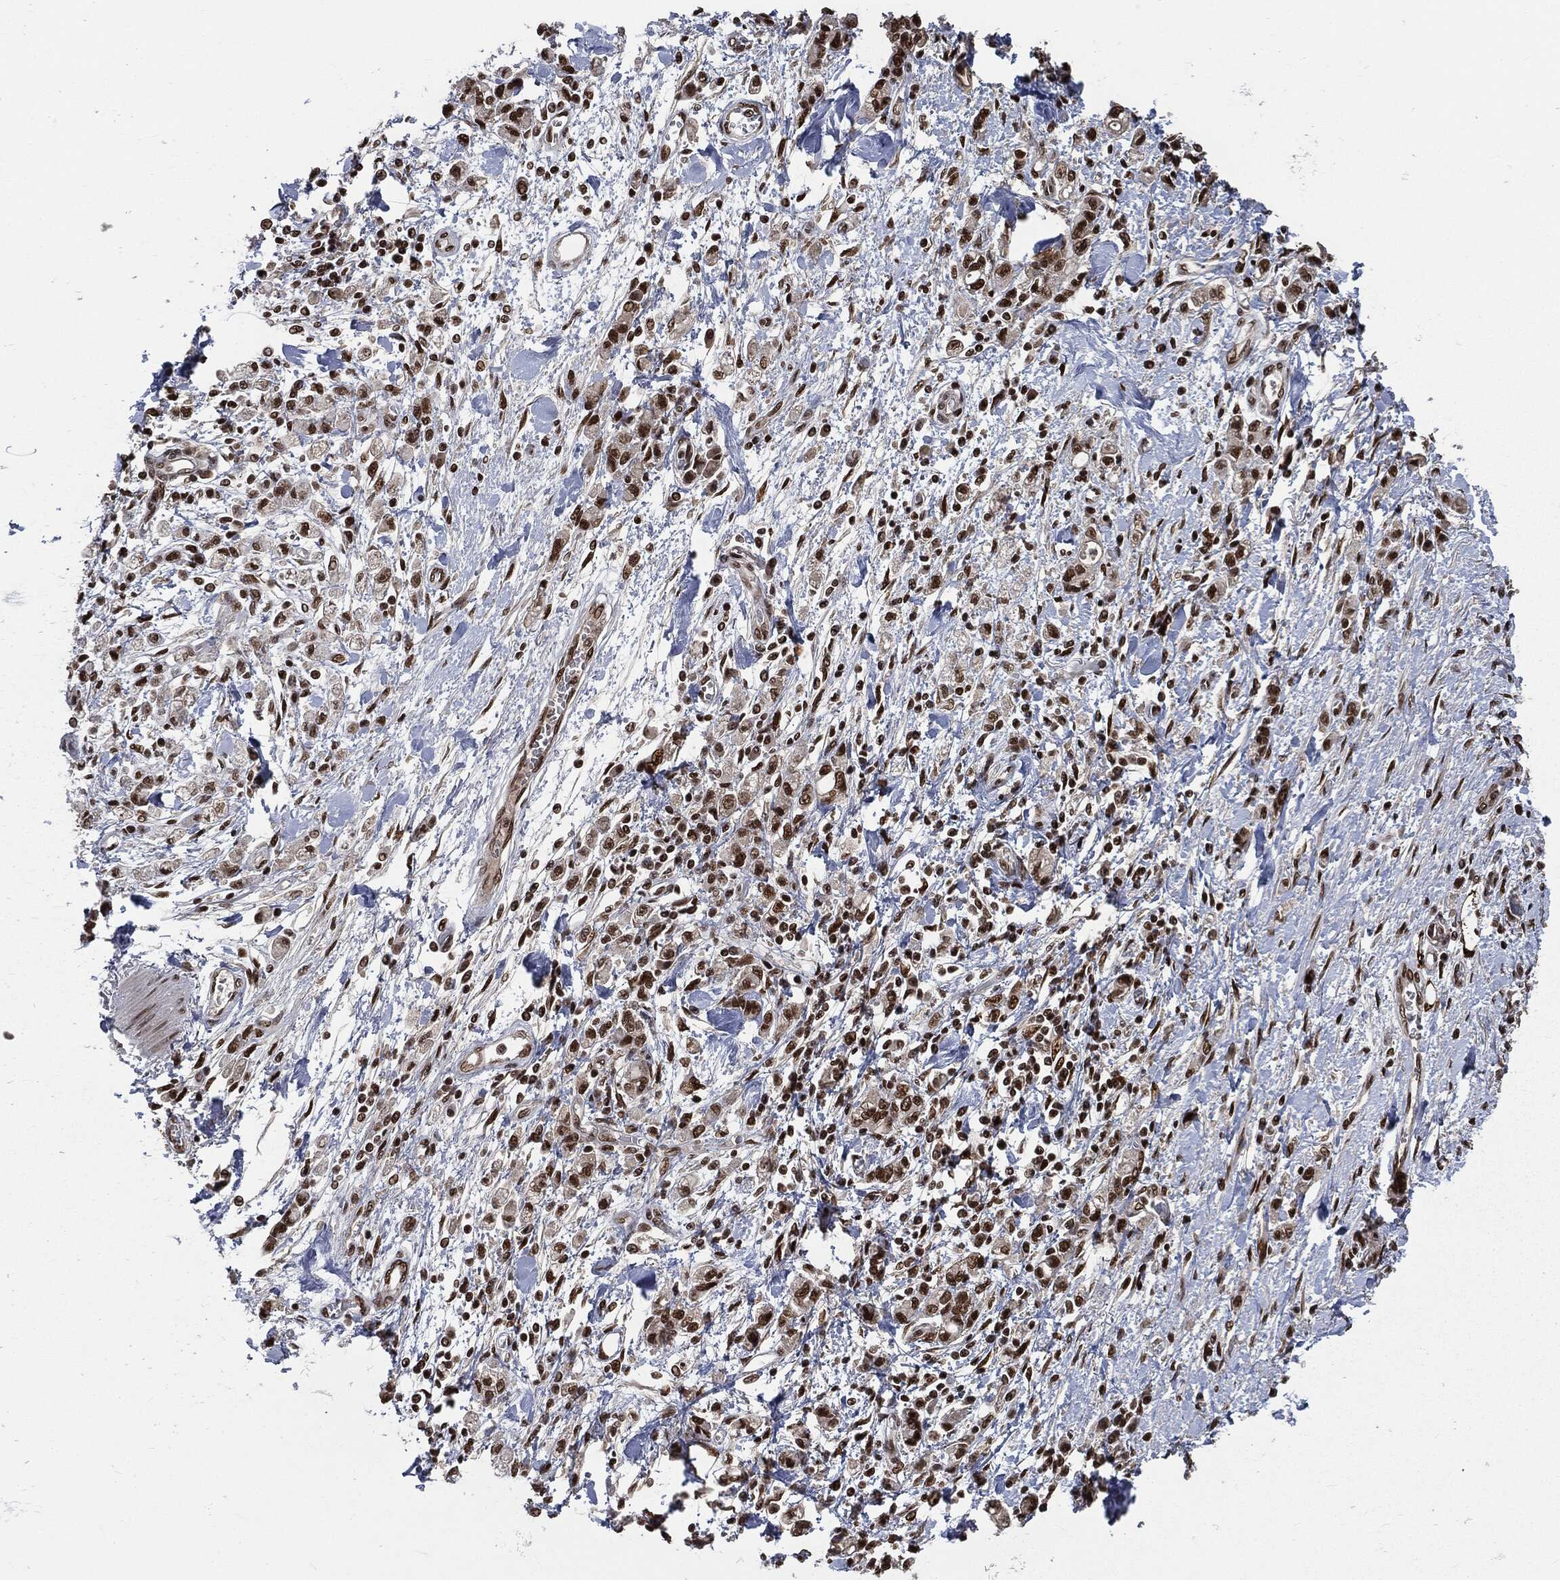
{"staining": {"intensity": "strong", "quantity": ">75%", "location": "nuclear"}, "tissue": "stomach cancer", "cell_type": "Tumor cells", "image_type": "cancer", "snomed": [{"axis": "morphology", "description": "Adenocarcinoma, NOS"}, {"axis": "topography", "description": "Stomach"}], "caption": "Protein positivity by immunohistochemistry (IHC) reveals strong nuclear positivity in about >75% of tumor cells in stomach cancer (adenocarcinoma).", "gene": "DPH2", "patient": {"sex": "male", "age": 77}}